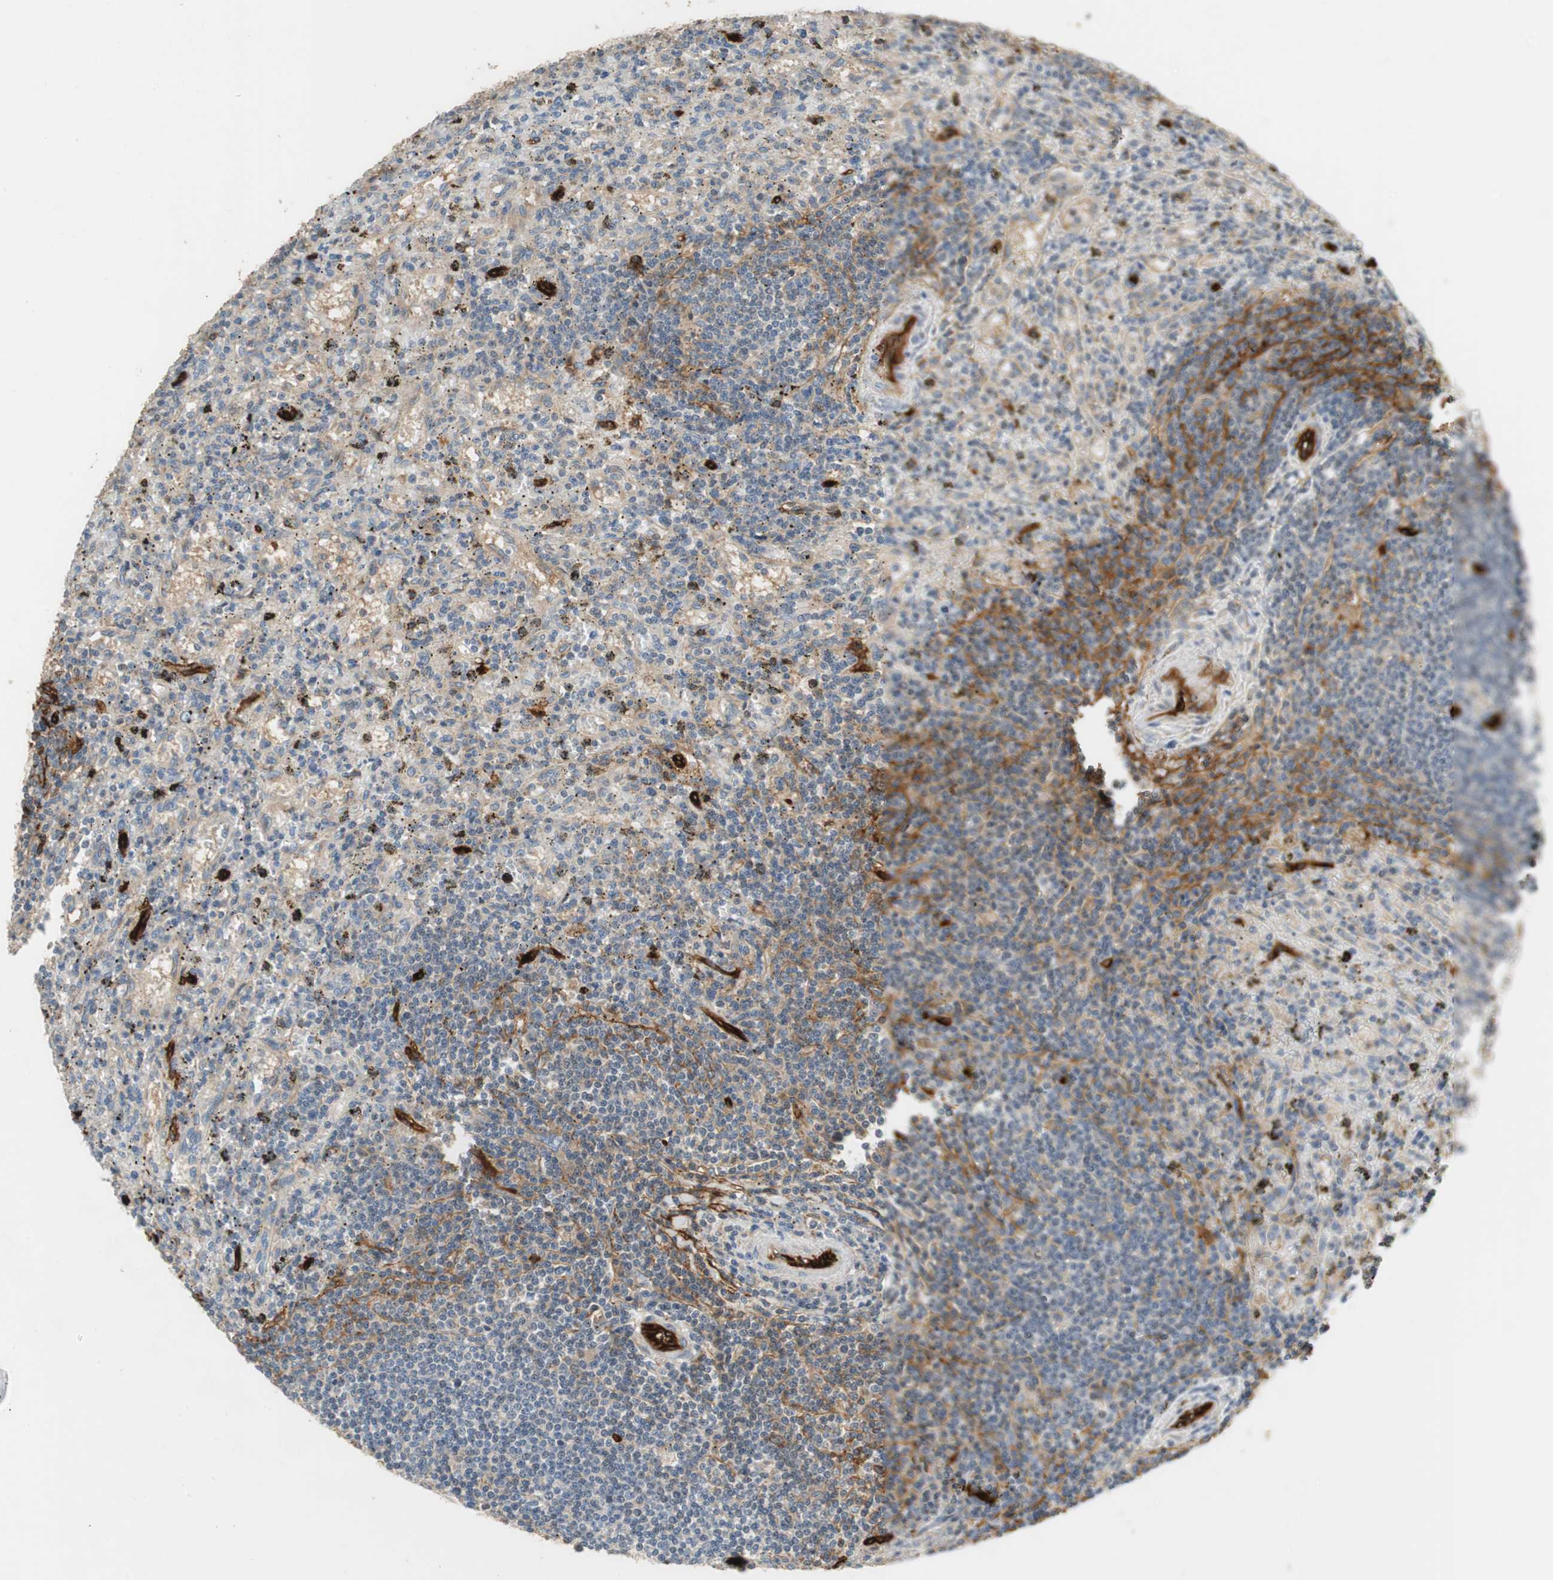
{"staining": {"intensity": "negative", "quantity": "none", "location": "none"}, "tissue": "lymphoma", "cell_type": "Tumor cells", "image_type": "cancer", "snomed": [{"axis": "morphology", "description": "Malignant lymphoma, non-Hodgkin's type, Low grade"}, {"axis": "topography", "description": "Spleen"}], "caption": "Immunohistochemistry (IHC) of malignant lymphoma, non-Hodgkin's type (low-grade) displays no staining in tumor cells.", "gene": "ALPL", "patient": {"sex": "male", "age": 76}}